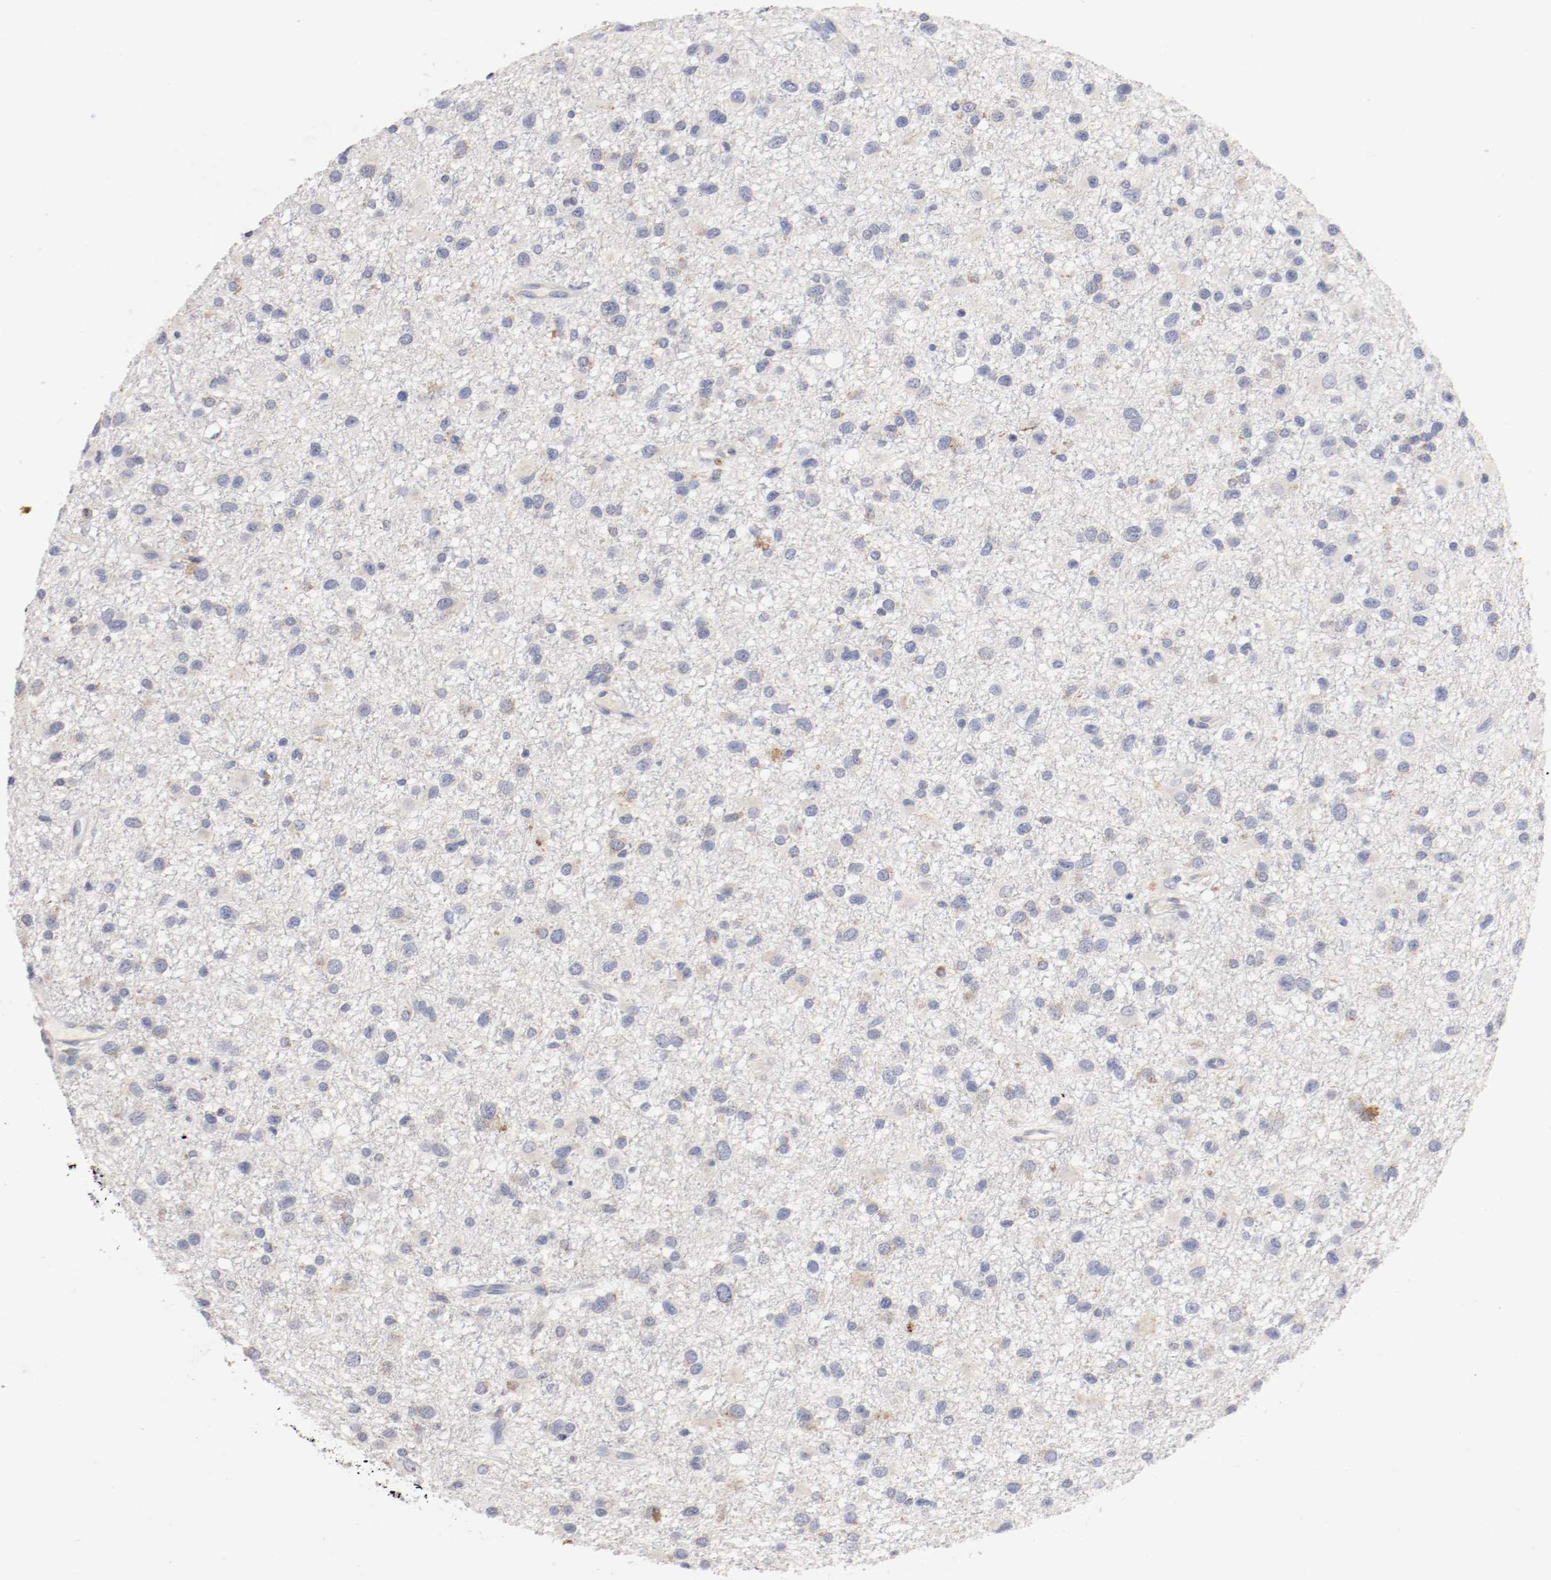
{"staining": {"intensity": "weak", "quantity": "<25%", "location": "cytoplasmic/membranous"}, "tissue": "glioma", "cell_type": "Tumor cells", "image_type": "cancer", "snomed": [{"axis": "morphology", "description": "Glioma, malignant, Low grade"}, {"axis": "topography", "description": "Brain"}], "caption": "A photomicrograph of low-grade glioma (malignant) stained for a protein reveals no brown staining in tumor cells. Nuclei are stained in blue.", "gene": "TRAF2", "patient": {"sex": "male", "age": 42}}